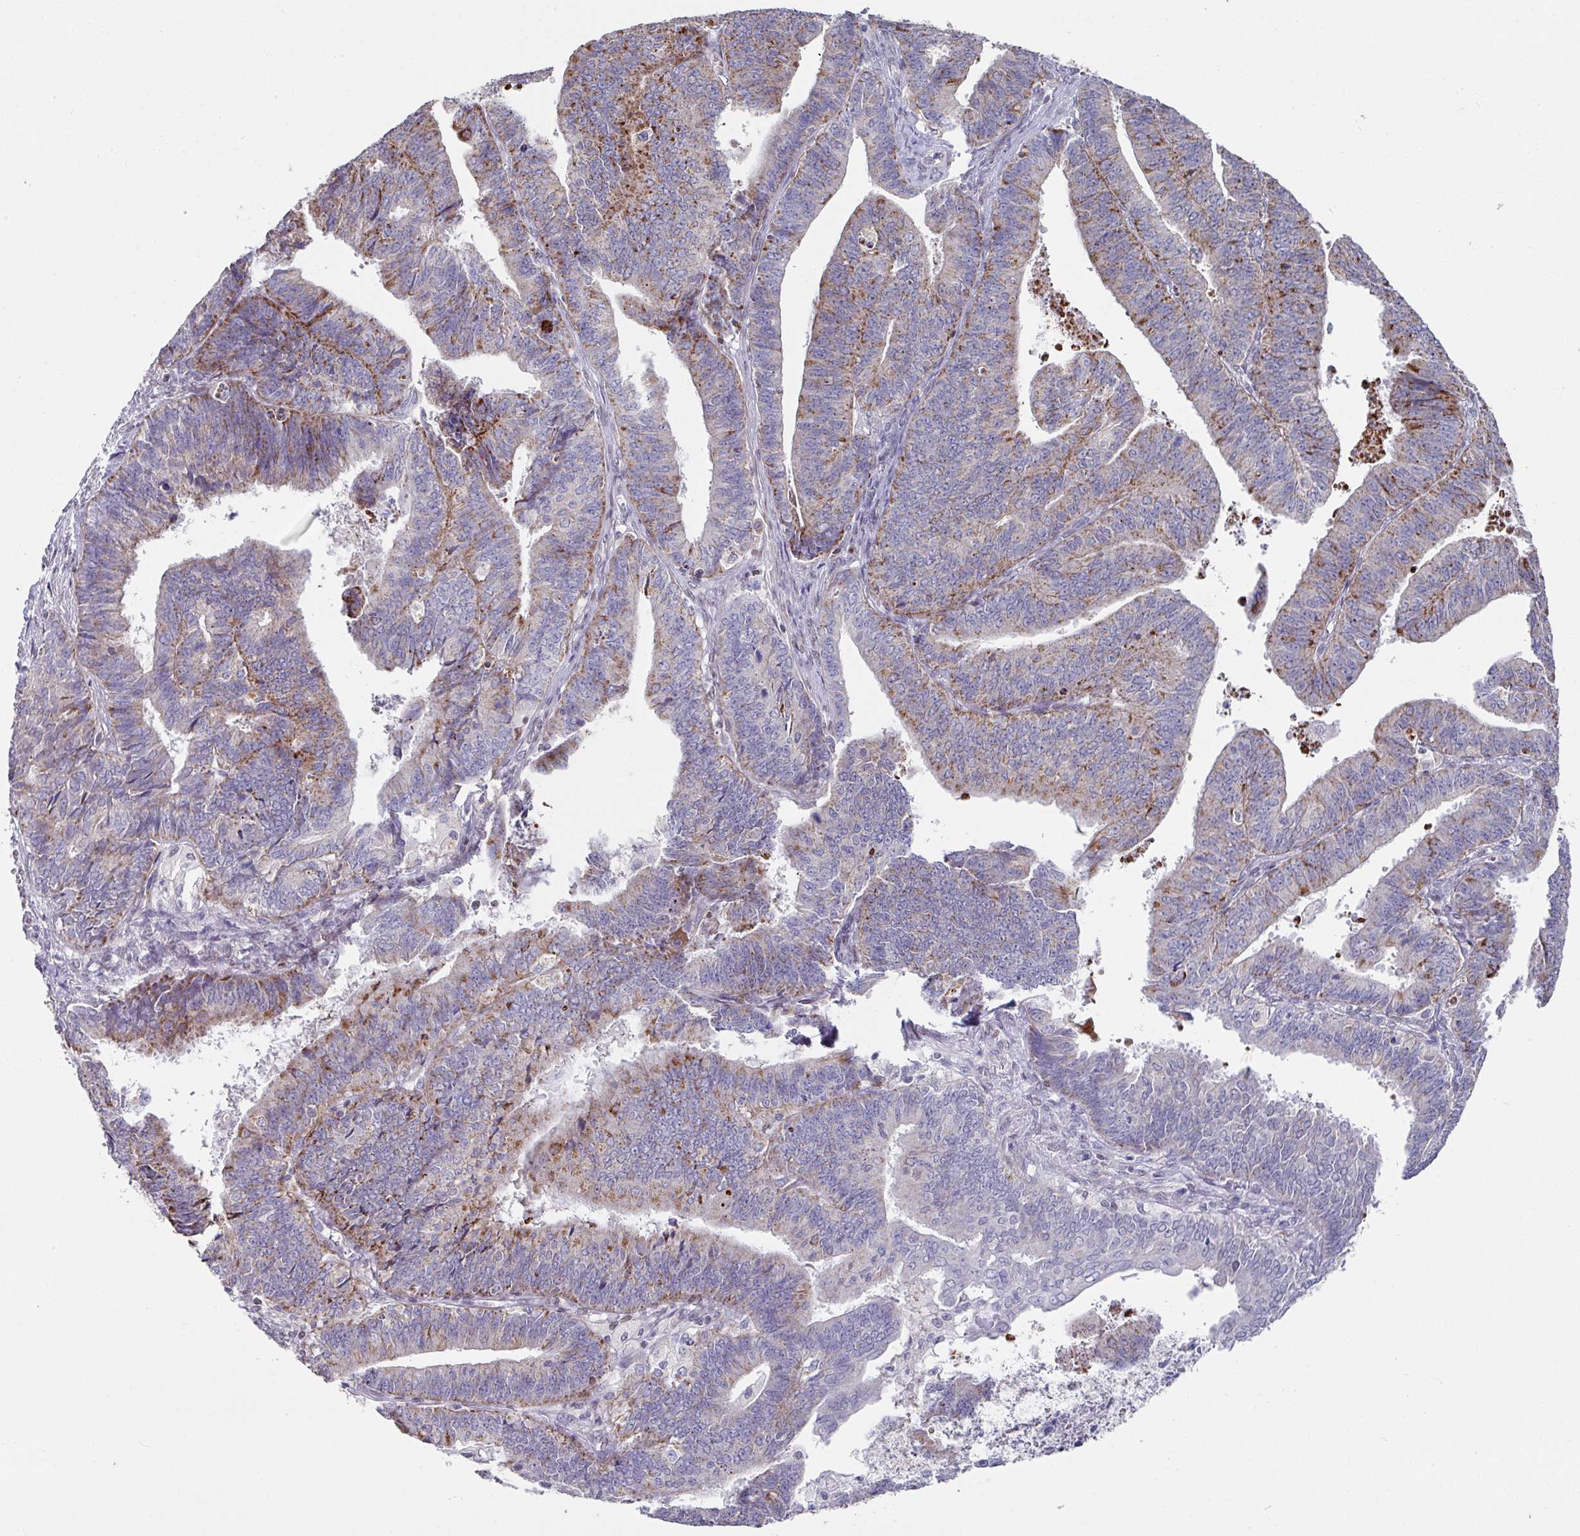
{"staining": {"intensity": "weak", "quantity": "<25%", "location": "cytoplasmic/membranous"}, "tissue": "endometrial cancer", "cell_type": "Tumor cells", "image_type": "cancer", "snomed": [{"axis": "morphology", "description": "Adenocarcinoma, NOS"}, {"axis": "topography", "description": "Endometrium"}], "caption": "The immunohistochemistry (IHC) image has no significant staining in tumor cells of adenocarcinoma (endometrial) tissue.", "gene": "CBX7", "patient": {"sex": "female", "age": 73}}